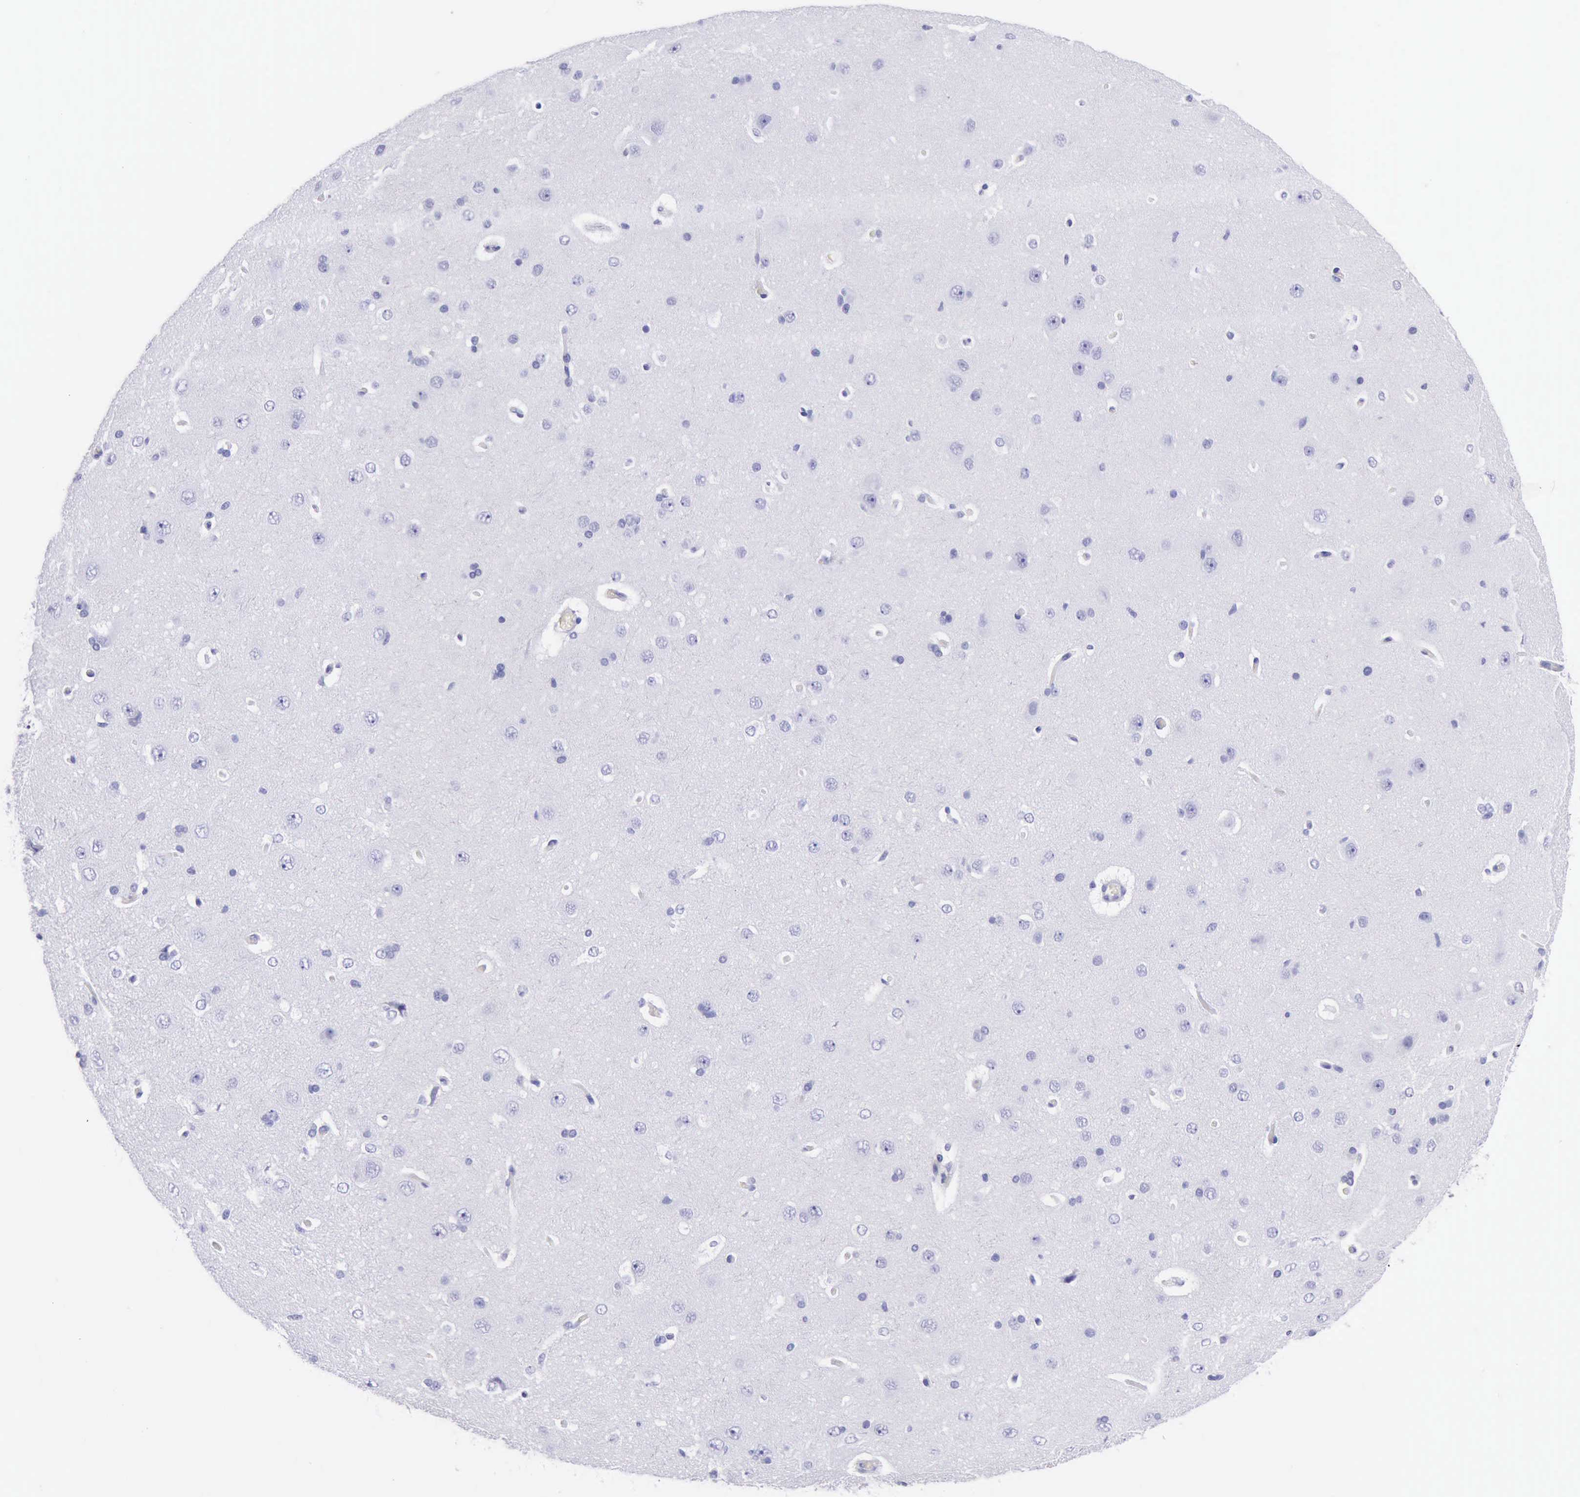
{"staining": {"intensity": "negative", "quantity": "none", "location": "none"}, "tissue": "cerebral cortex", "cell_type": "Endothelial cells", "image_type": "normal", "snomed": [{"axis": "morphology", "description": "Normal tissue, NOS"}, {"axis": "topography", "description": "Cerebral cortex"}], "caption": "Endothelial cells show no significant protein positivity in unremarkable cerebral cortex.", "gene": "MCM2", "patient": {"sex": "female", "age": 45}}